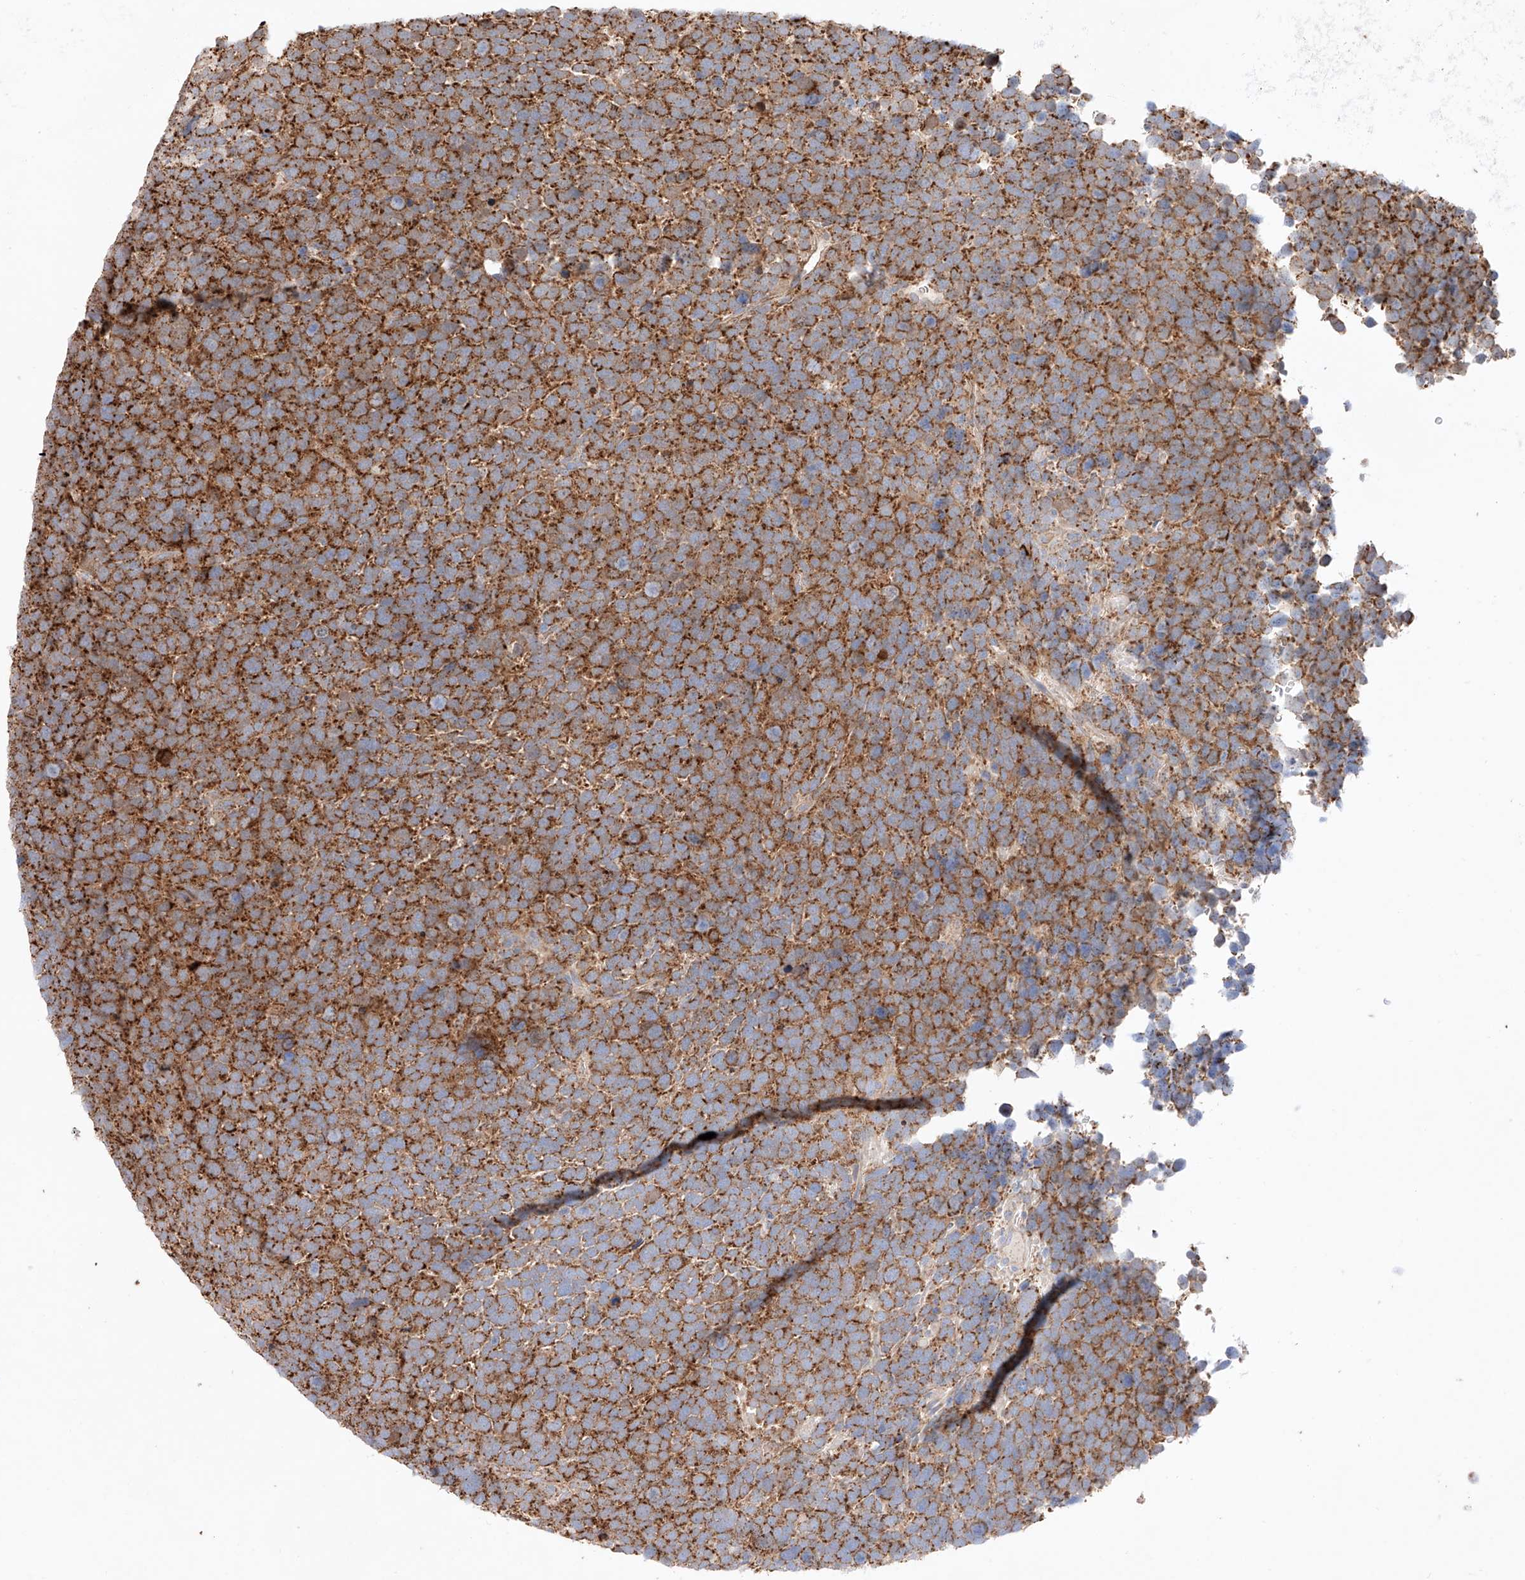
{"staining": {"intensity": "strong", "quantity": ">75%", "location": "cytoplasmic/membranous"}, "tissue": "urothelial cancer", "cell_type": "Tumor cells", "image_type": "cancer", "snomed": [{"axis": "morphology", "description": "Urothelial carcinoma, High grade"}, {"axis": "topography", "description": "Urinary bladder"}], "caption": "IHC of urothelial cancer exhibits high levels of strong cytoplasmic/membranous positivity in approximately >75% of tumor cells.", "gene": "KTI12", "patient": {"sex": "female", "age": 82}}